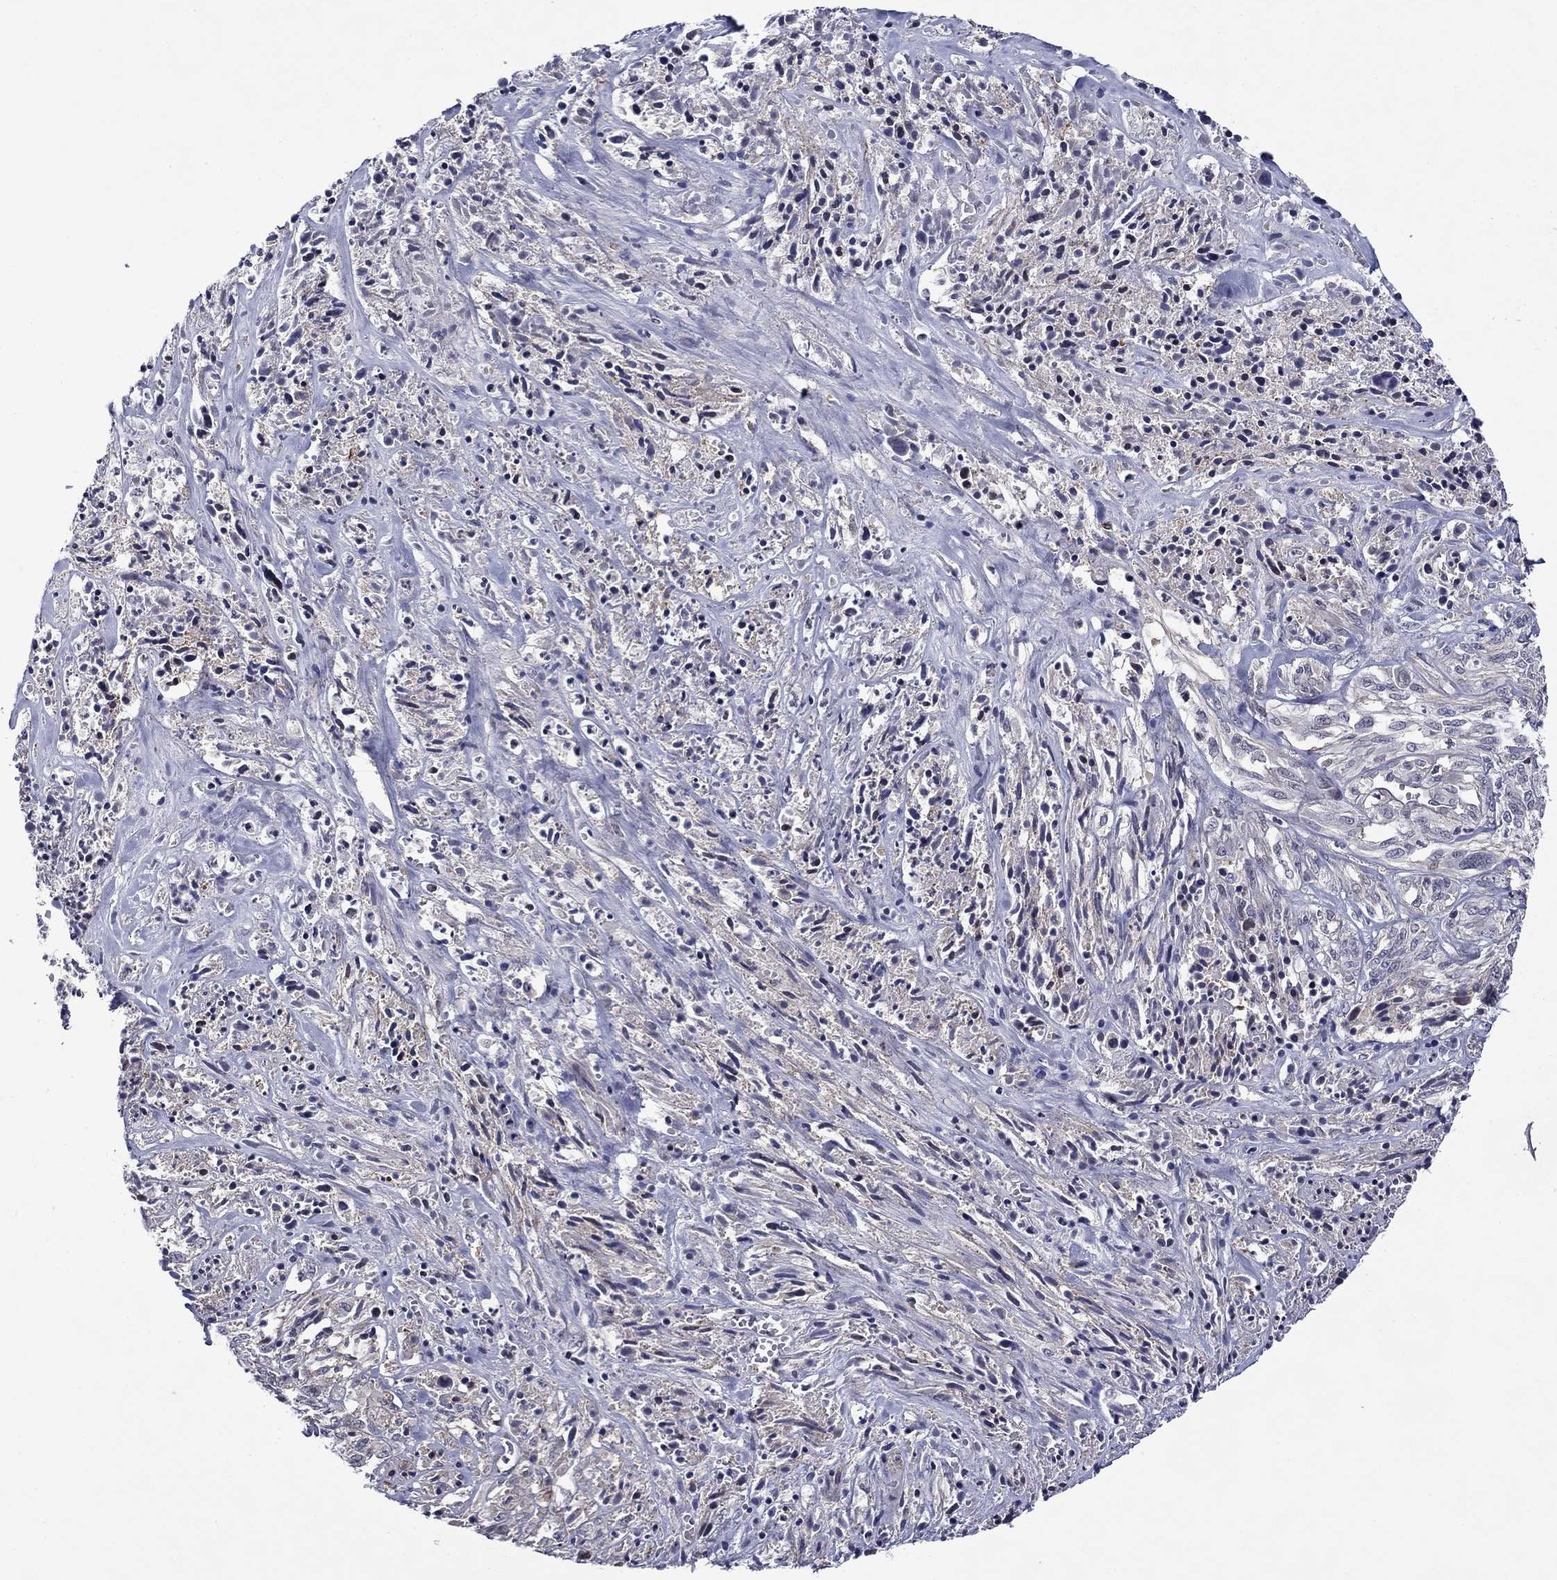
{"staining": {"intensity": "negative", "quantity": "none", "location": "none"}, "tissue": "melanoma", "cell_type": "Tumor cells", "image_type": "cancer", "snomed": [{"axis": "morphology", "description": "Malignant melanoma, NOS"}, {"axis": "topography", "description": "Skin"}], "caption": "Human malignant melanoma stained for a protein using IHC demonstrates no positivity in tumor cells.", "gene": "B3GAT1", "patient": {"sex": "female", "age": 91}}